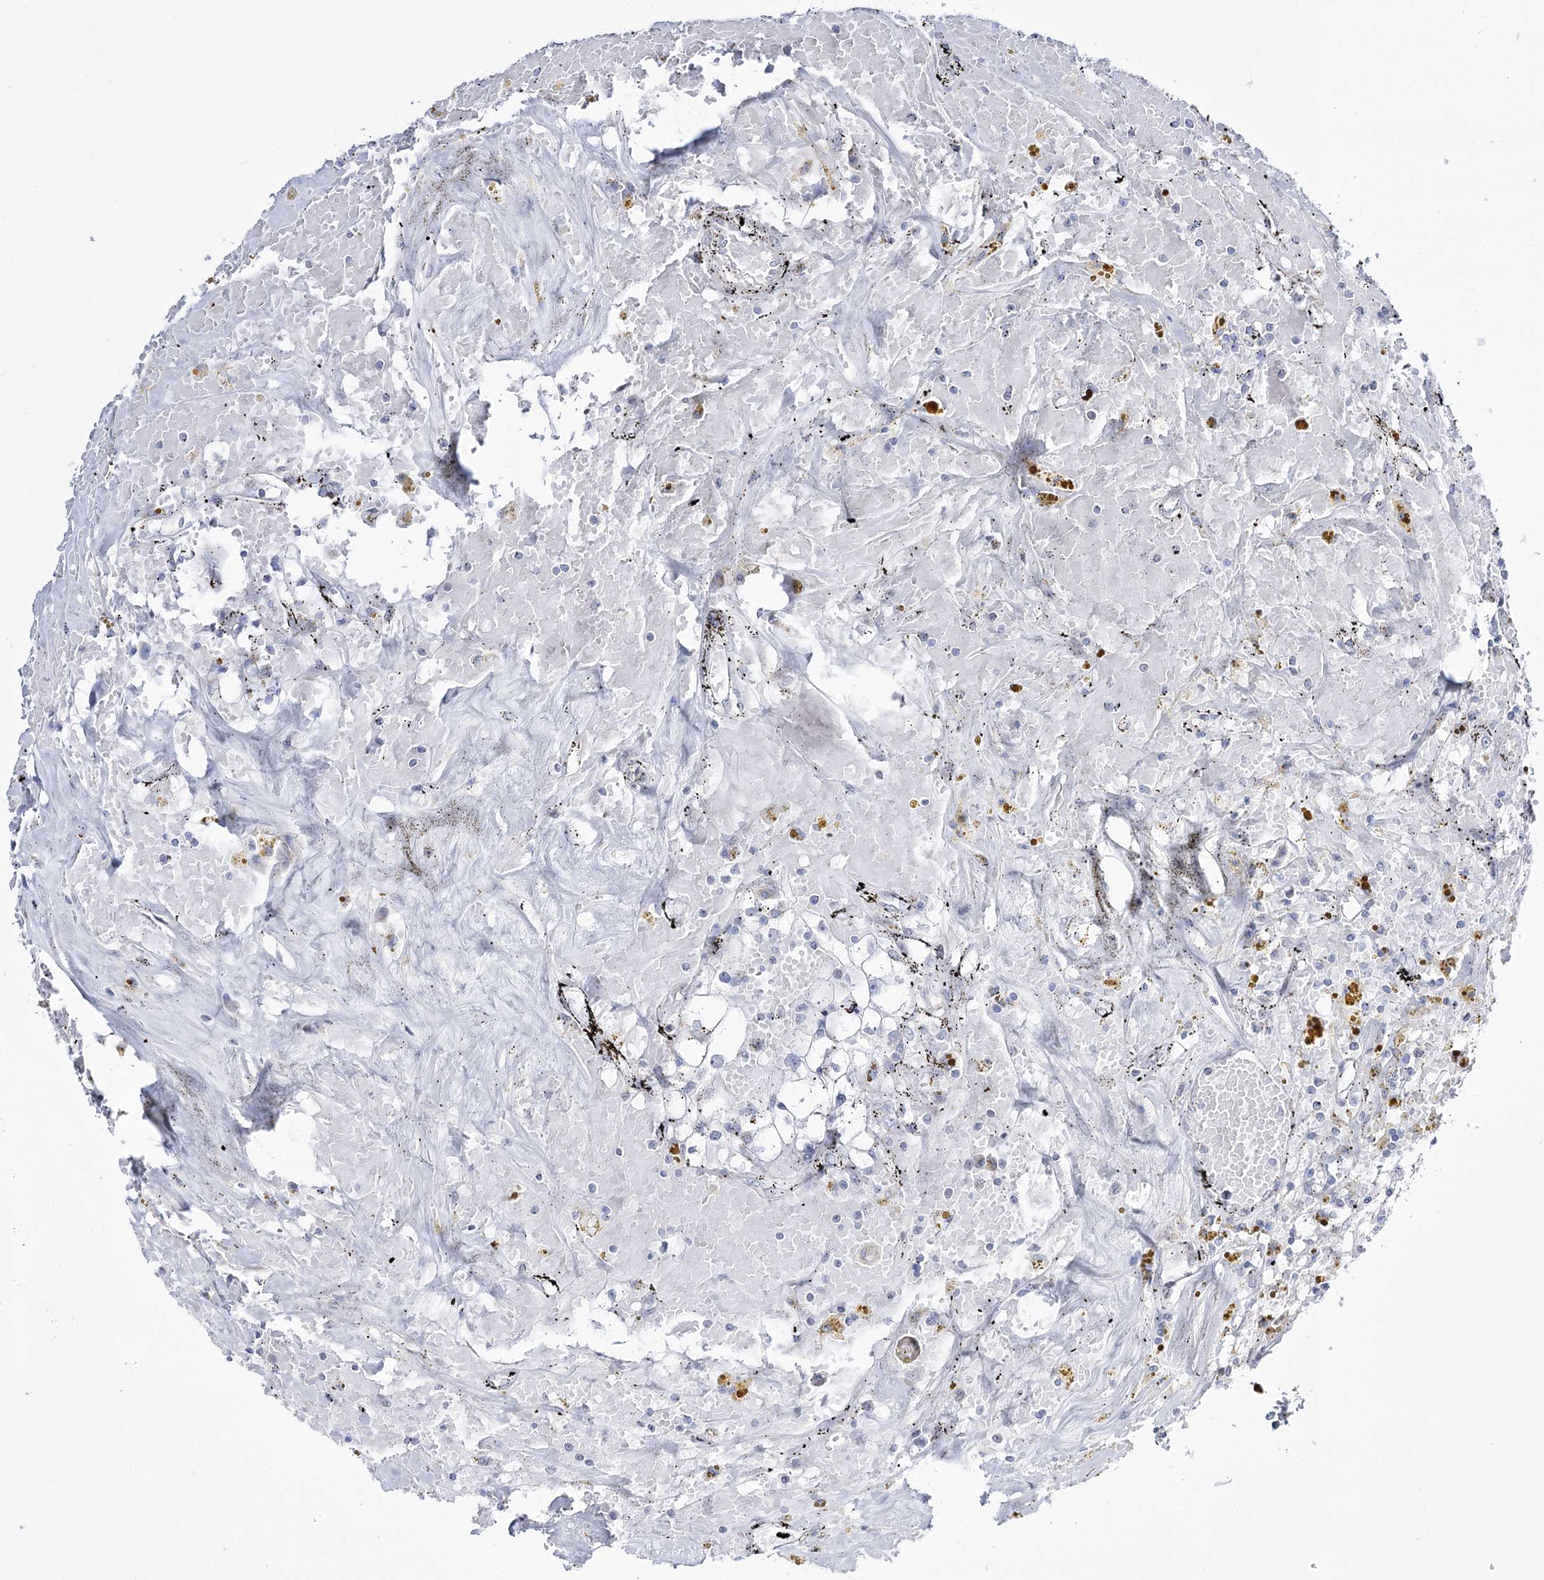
{"staining": {"intensity": "negative", "quantity": "none", "location": "none"}, "tissue": "renal cancer", "cell_type": "Tumor cells", "image_type": "cancer", "snomed": [{"axis": "morphology", "description": "Adenocarcinoma, NOS"}, {"axis": "topography", "description": "Kidney"}], "caption": "High magnification brightfield microscopy of renal cancer stained with DAB (brown) and counterstained with hematoxylin (blue): tumor cells show no significant staining.", "gene": "RBM15B", "patient": {"sex": "male", "age": 56}}